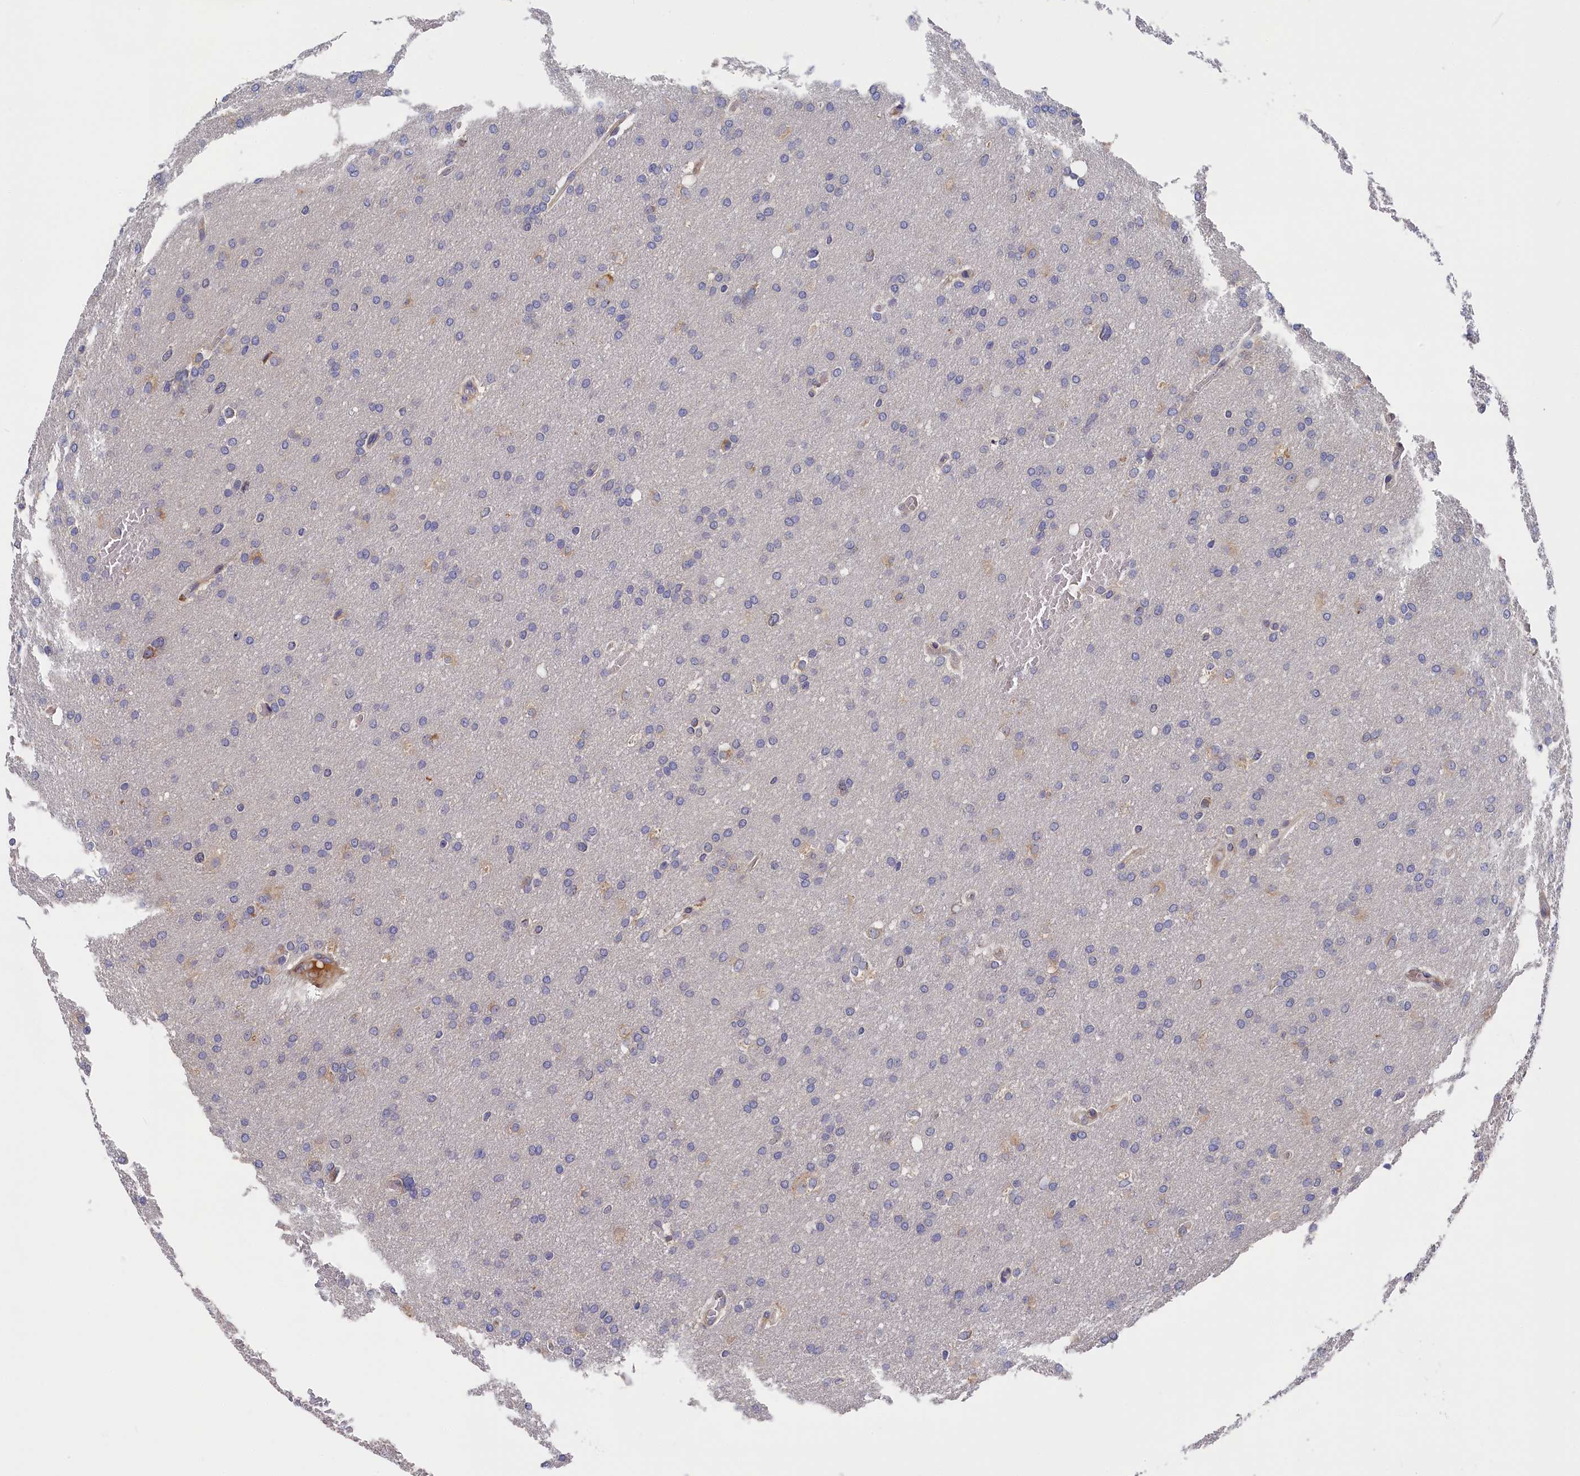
{"staining": {"intensity": "negative", "quantity": "none", "location": "none"}, "tissue": "glioma", "cell_type": "Tumor cells", "image_type": "cancer", "snomed": [{"axis": "morphology", "description": "Glioma, malignant, High grade"}, {"axis": "topography", "description": "Cerebral cortex"}], "caption": "Immunohistochemical staining of malignant glioma (high-grade) displays no significant staining in tumor cells.", "gene": "CYB5D2", "patient": {"sex": "female", "age": 36}}